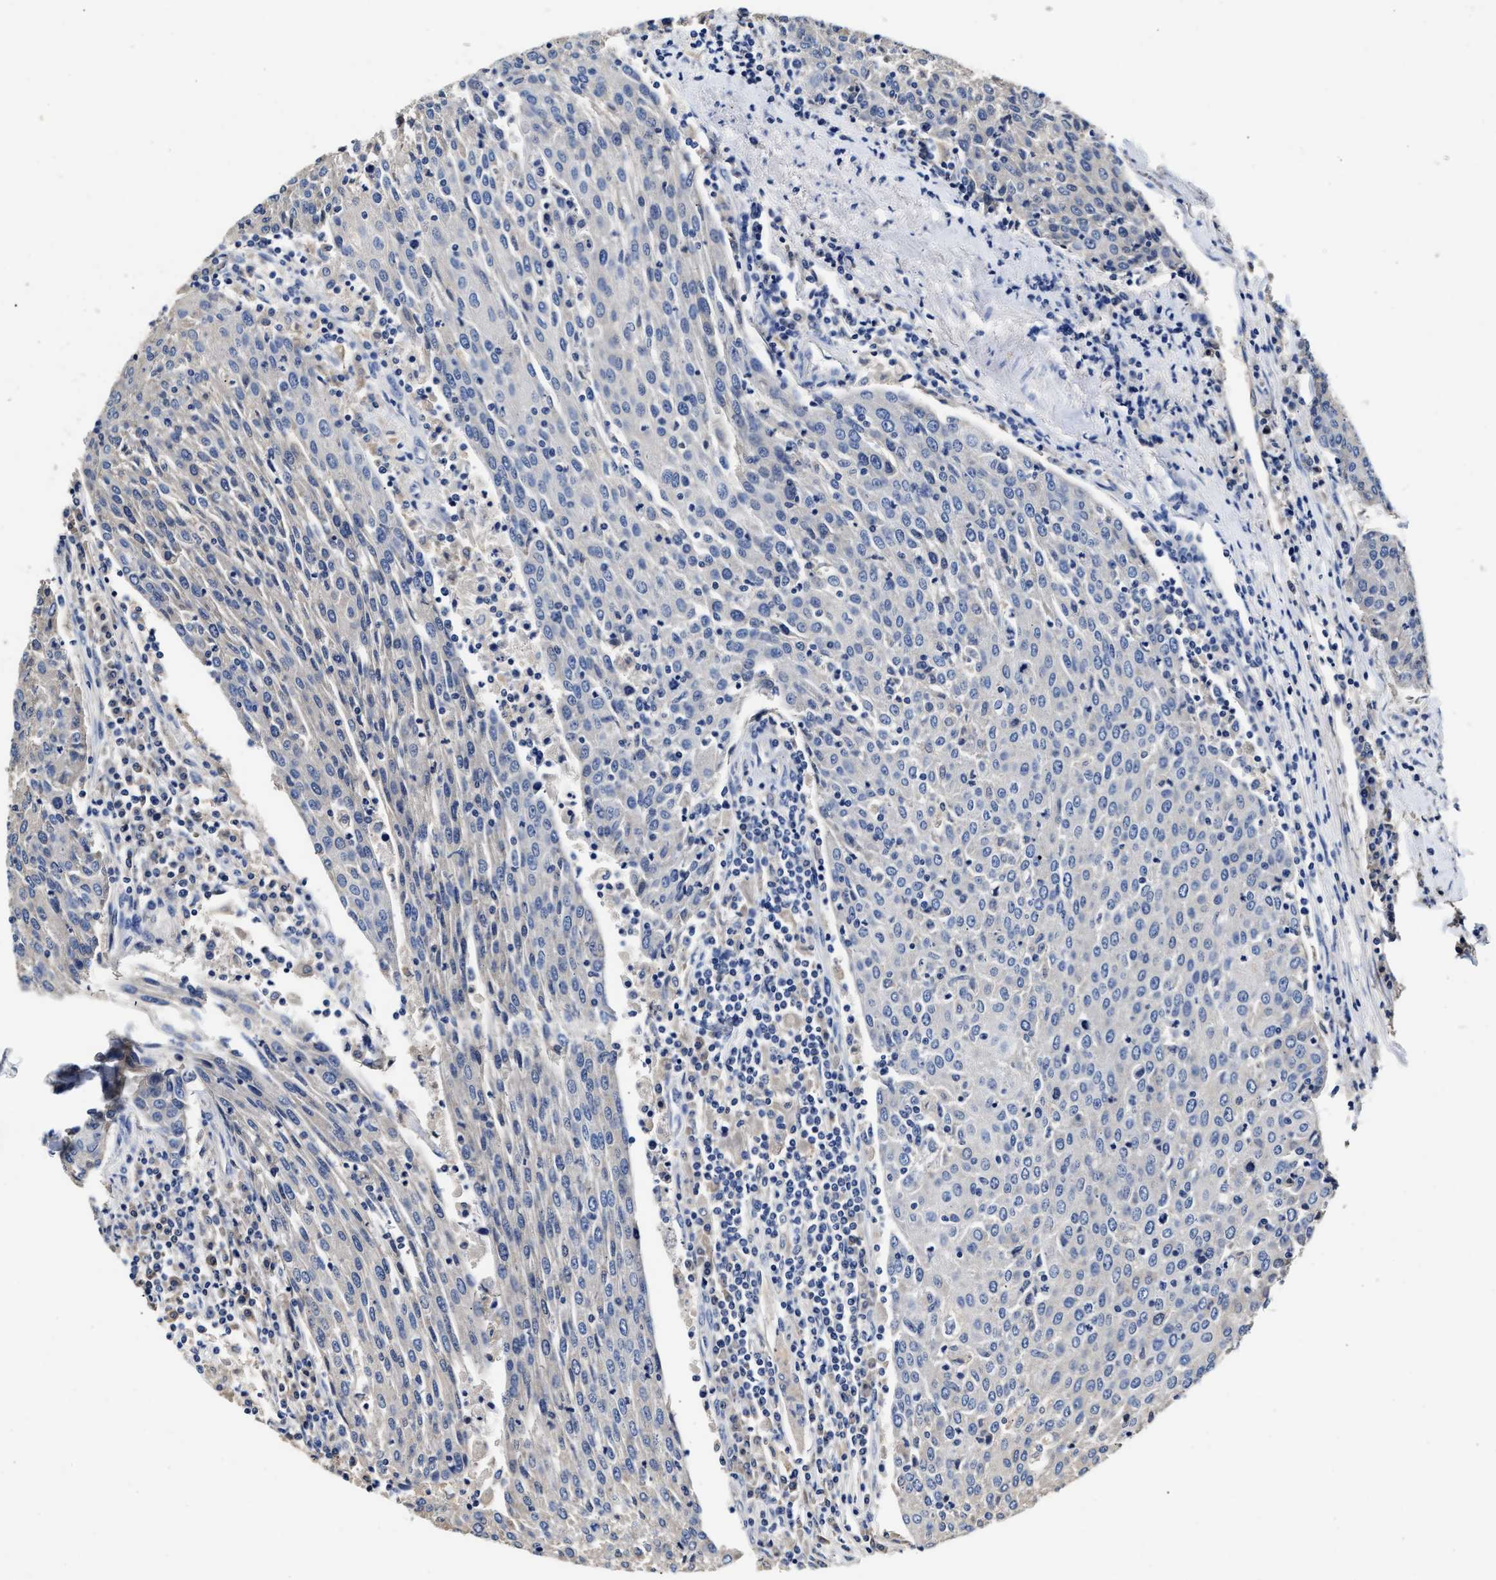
{"staining": {"intensity": "negative", "quantity": "none", "location": "none"}, "tissue": "urothelial cancer", "cell_type": "Tumor cells", "image_type": "cancer", "snomed": [{"axis": "morphology", "description": "Urothelial carcinoma, High grade"}, {"axis": "topography", "description": "Urinary bladder"}], "caption": "High power microscopy photomicrograph of an immunohistochemistry image of urothelial cancer, revealing no significant staining in tumor cells. (Brightfield microscopy of DAB (3,3'-diaminobenzidine) immunohistochemistry (IHC) at high magnification).", "gene": "SLCO2B1", "patient": {"sex": "female", "age": 85}}